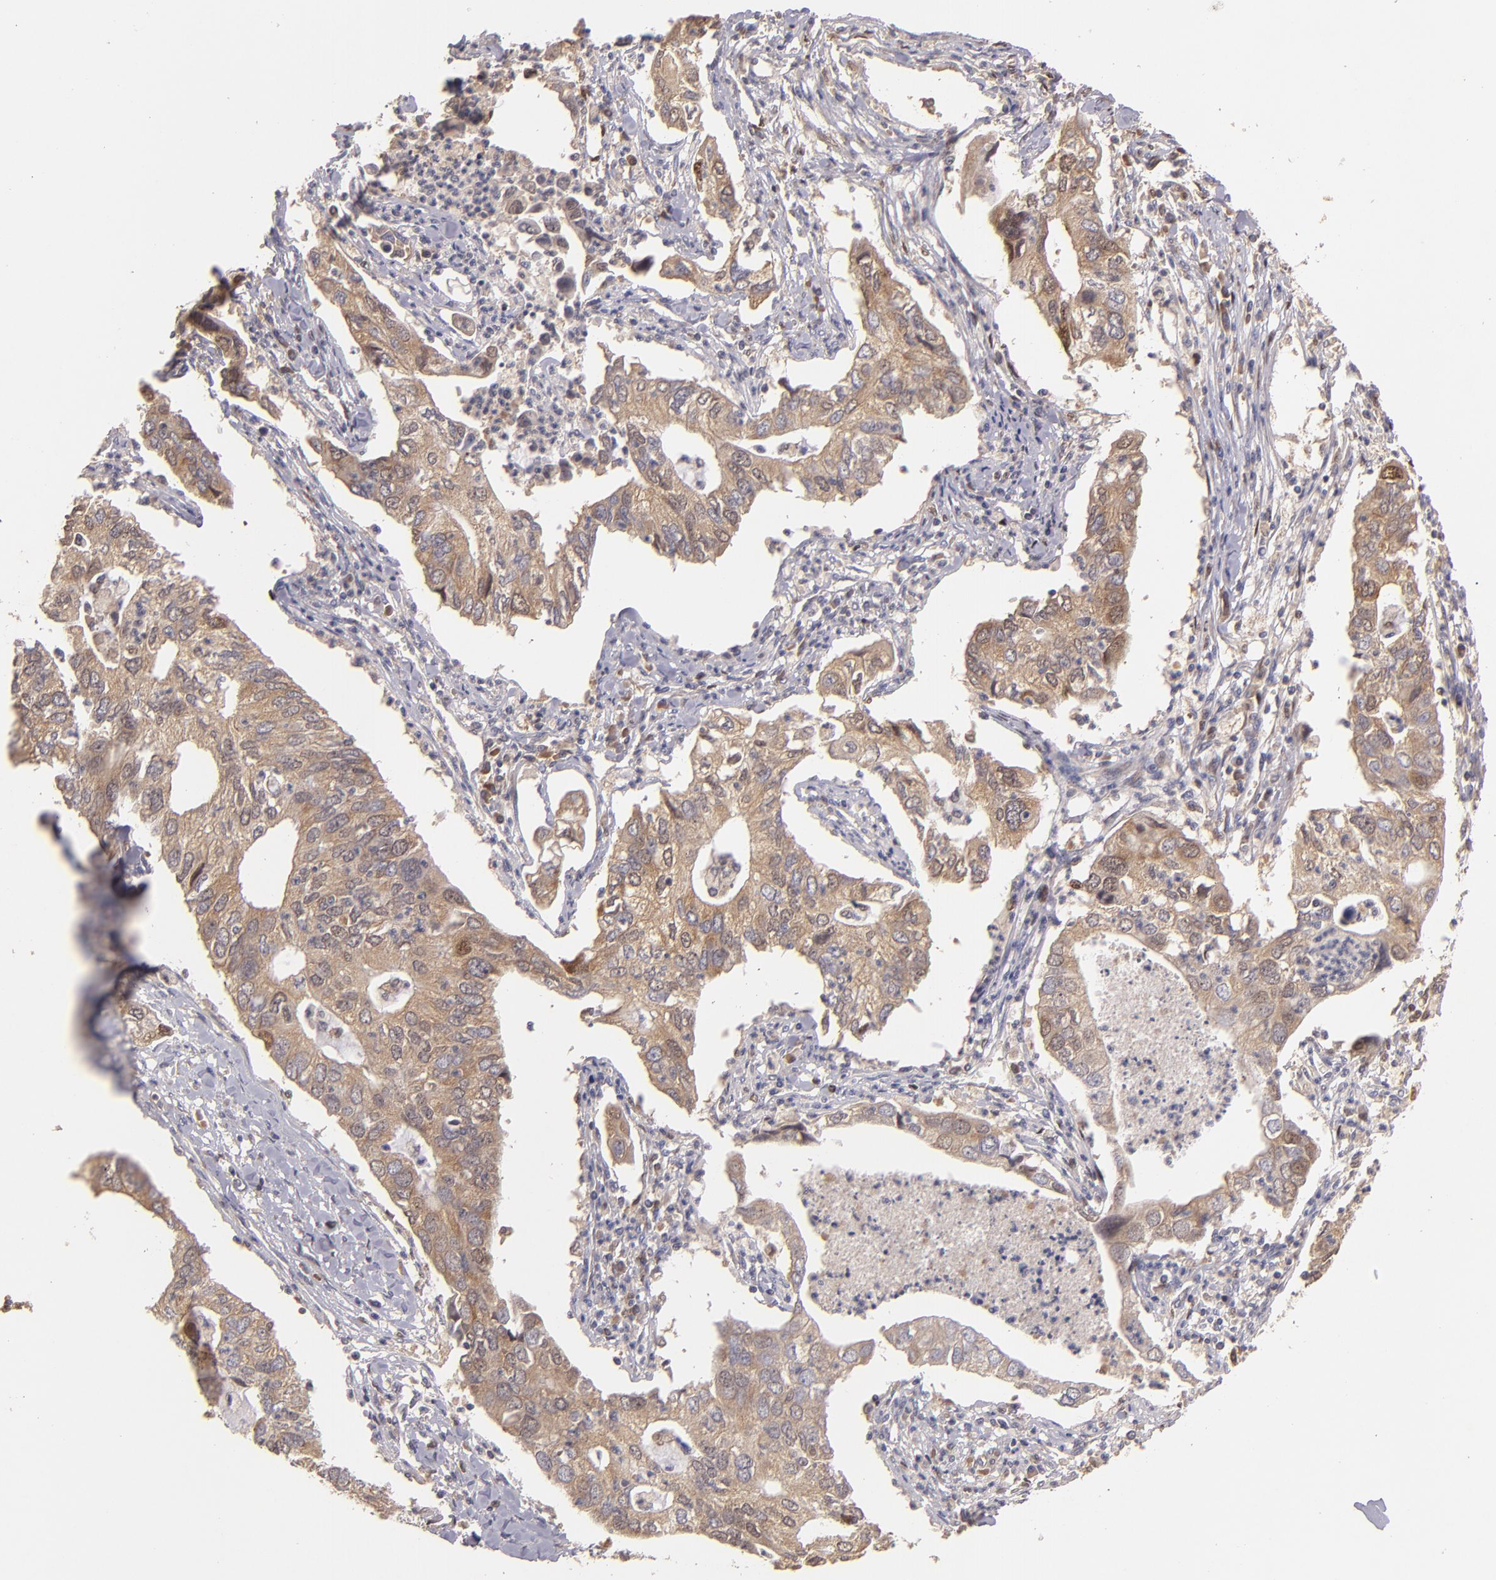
{"staining": {"intensity": "moderate", "quantity": ">75%", "location": "cytoplasmic/membranous"}, "tissue": "lung cancer", "cell_type": "Tumor cells", "image_type": "cancer", "snomed": [{"axis": "morphology", "description": "Adenocarcinoma, NOS"}, {"axis": "topography", "description": "Lung"}], "caption": "High-magnification brightfield microscopy of lung cancer stained with DAB (3,3'-diaminobenzidine) (brown) and counterstained with hematoxylin (blue). tumor cells exhibit moderate cytoplasmic/membranous staining is seen in approximately>75% of cells.", "gene": "UPF3B", "patient": {"sex": "male", "age": 48}}